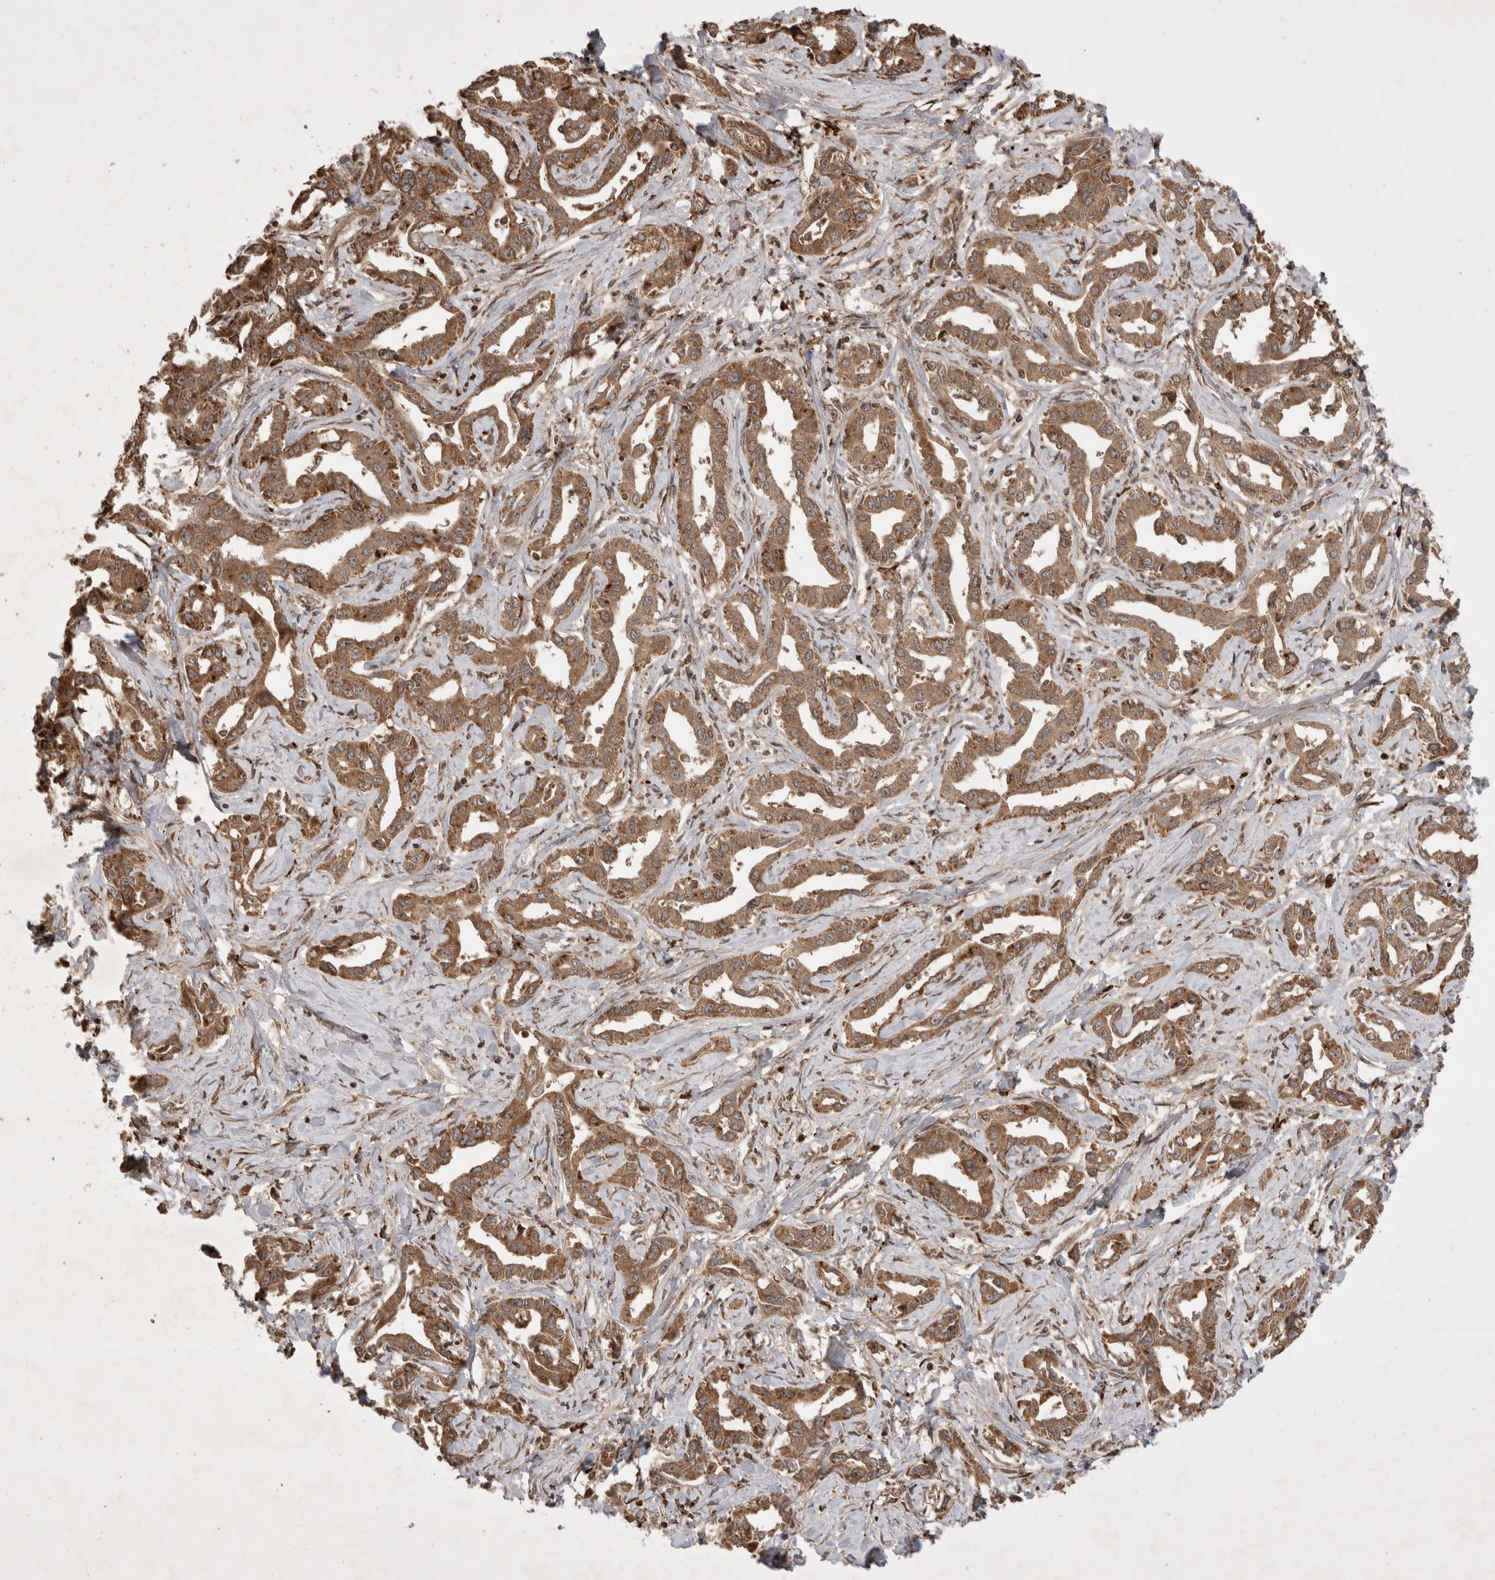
{"staining": {"intensity": "moderate", "quantity": ">75%", "location": "cytoplasmic/membranous"}, "tissue": "liver cancer", "cell_type": "Tumor cells", "image_type": "cancer", "snomed": [{"axis": "morphology", "description": "Cholangiocarcinoma"}, {"axis": "topography", "description": "Liver"}], "caption": "Protein staining reveals moderate cytoplasmic/membranous expression in about >75% of tumor cells in liver cancer.", "gene": "FAM221A", "patient": {"sex": "male", "age": 59}}